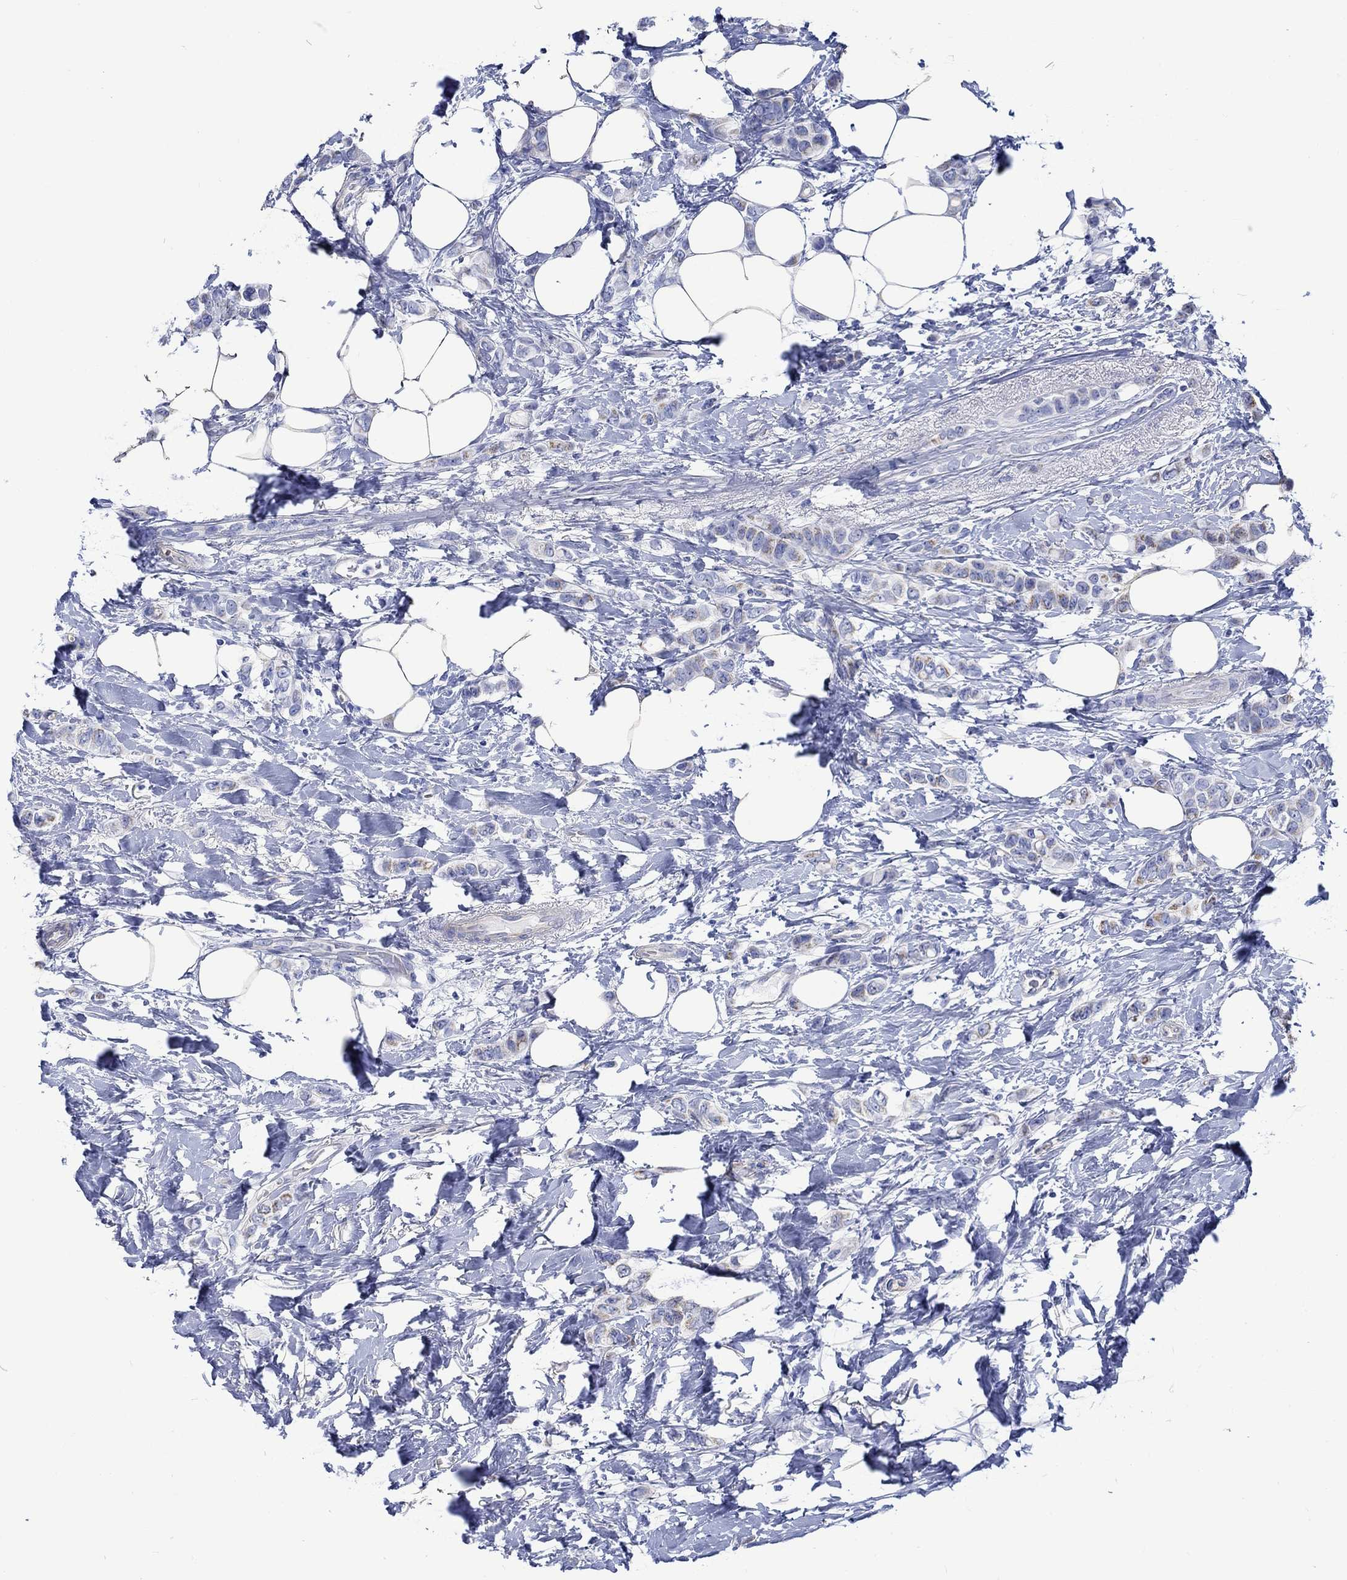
{"staining": {"intensity": "moderate", "quantity": "<25%", "location": "cytoplasmic/membranous"}, "tissue": "breast cancer", "cell_type": "Tumor cells", "image_type": "cancer", "snomed": [{"axis": "morphology", "description": "Lobular carcinoma"}, {"axis": "topography", "description": "Breast"}], "caption": "A photomicrograph of lobular carcinoma (breast) stained for a protein shows moderate cytoplasmic/membranous brown staining in tumor cells. The protein of interest is shown in brown color, while the nuclei are stained blue.", "gene": "CPLX2", "patient": {"sex": "female", "age": 66}}